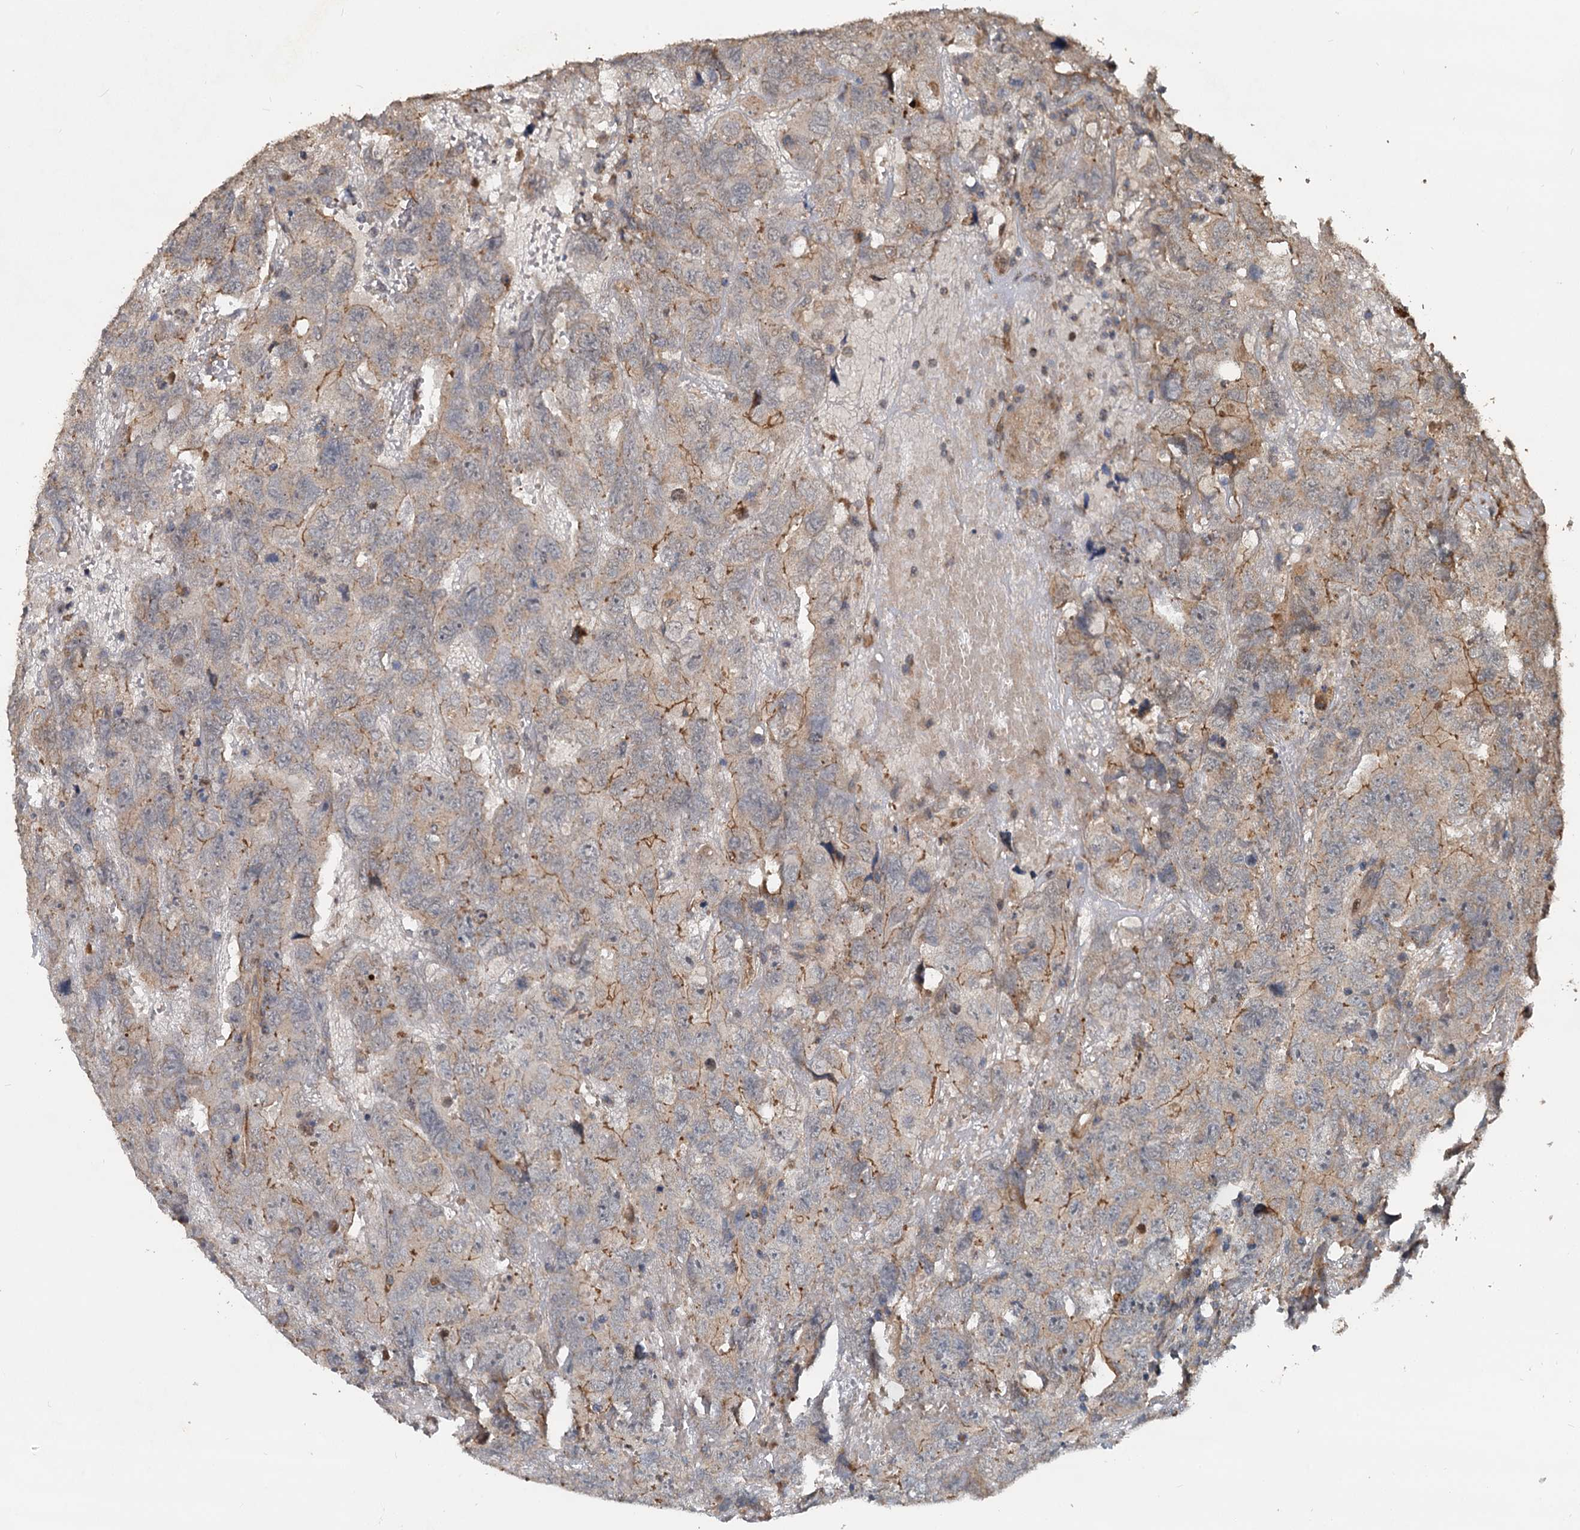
{"staining": {"intensity": "moderate", "quantity": "<25%", "location": "cytoplasmic/membranous"}, "tissue": "testis cancer", "cell_type": "Tumor cells", "image_type": "cancer", "snomed": [{"axis": "morphology", "description": "Carcinoma, Embryonal, NOS"}, {"axis": "topography", "description": "Testis"}], "caption": "A brown stain labels moderate cytoplasmic/membranous positivity of a protein in human testis cancer (embryonal carcinoma) tumor cells. Immunohistochemistry (ihc) stains the protein of interest in brown and the nuclei are stained blue.", "gene": "LRRK2", "patient": {"sex": "male", "age": 45}}